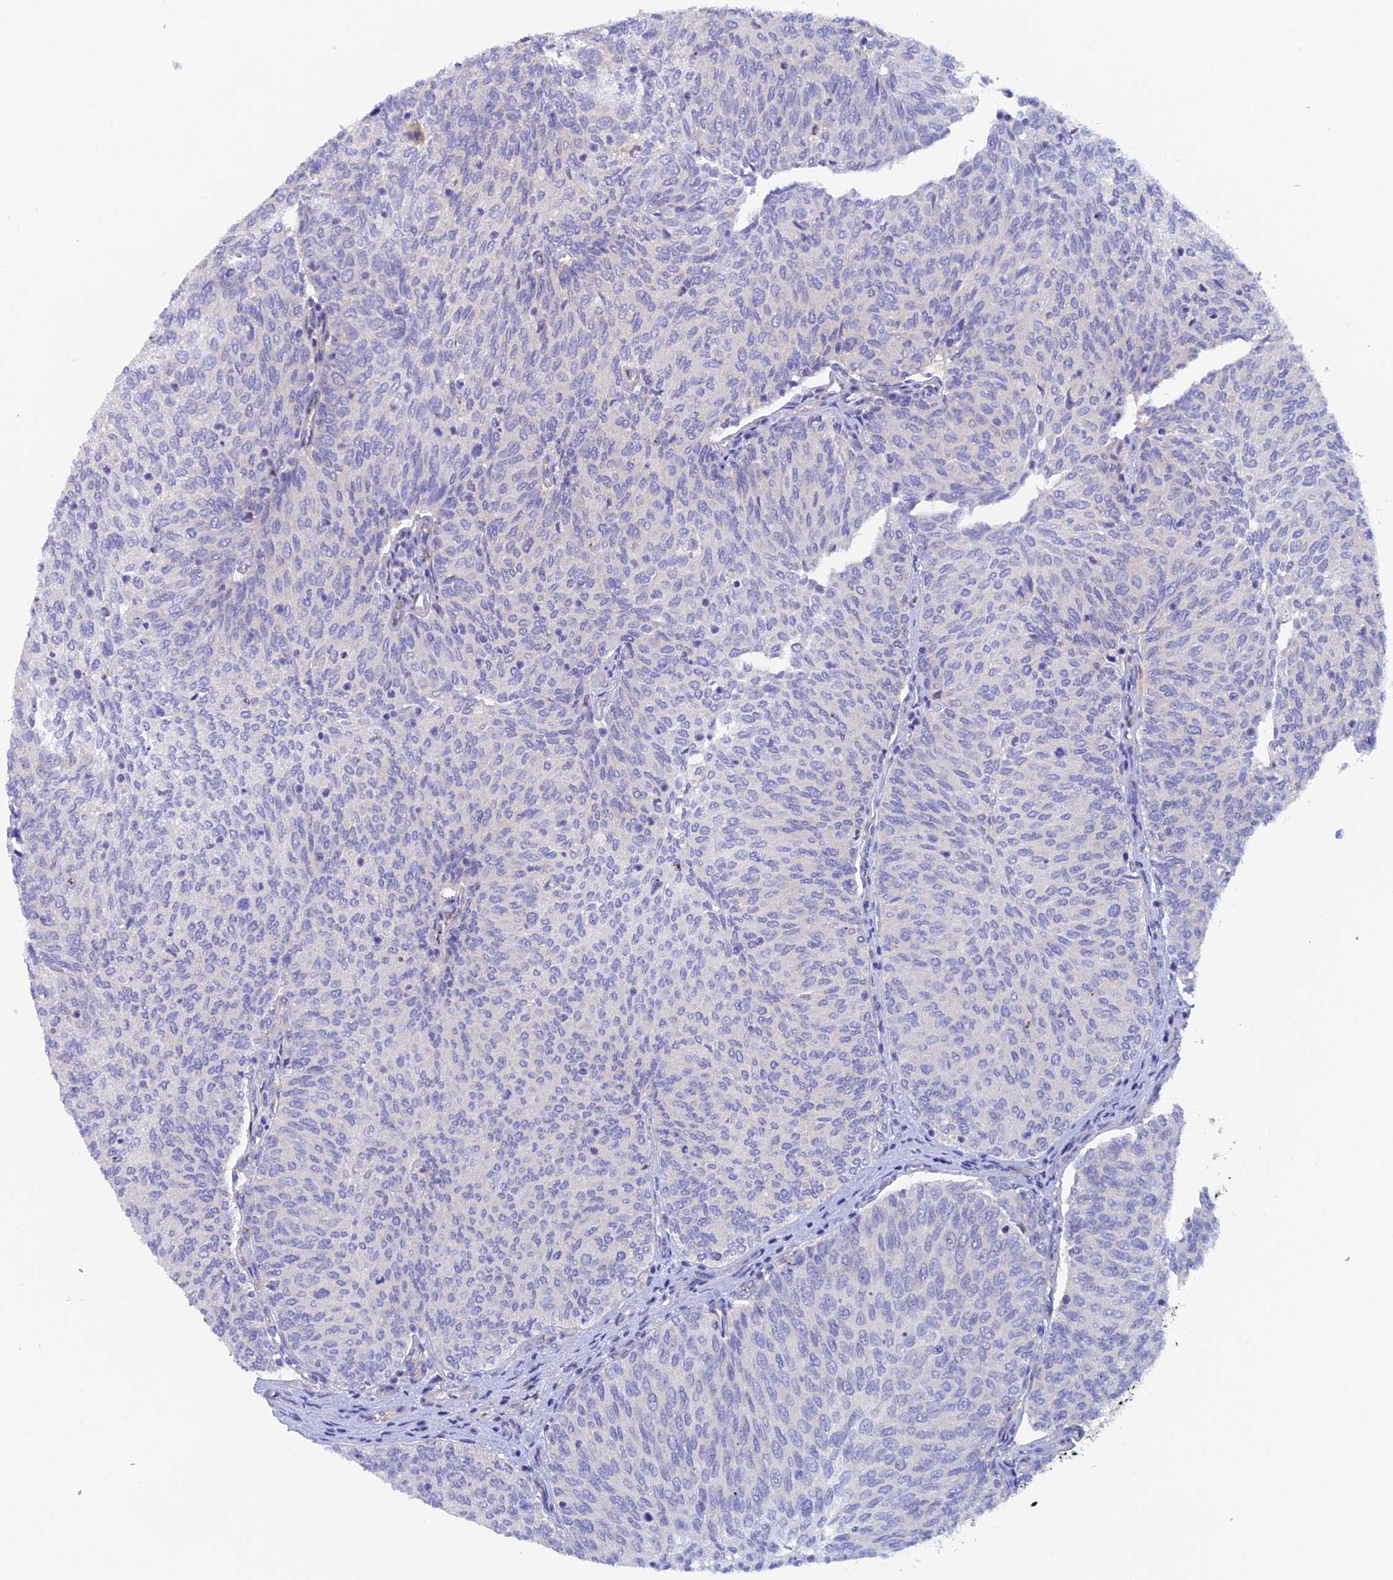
{"staining": {"intensity": "negative", "quantity": "none", "location": "none"}, "tissue": "urothelial cancer", "cell_type": "Tumor cells", "image_type": "cancer", "snomed": [{"axis": "morphology", "description": "Urothelial carcinoma, High grade"}, {"axis": "topography", "description": "Urinary bladder"}], "caption": "High-grade urothelial carcinoma stained for a protein using immunohistochemistry shows no staining tumor cells.", "gene": "FZR1", "patient": {"sex": "female", "age": 79}}